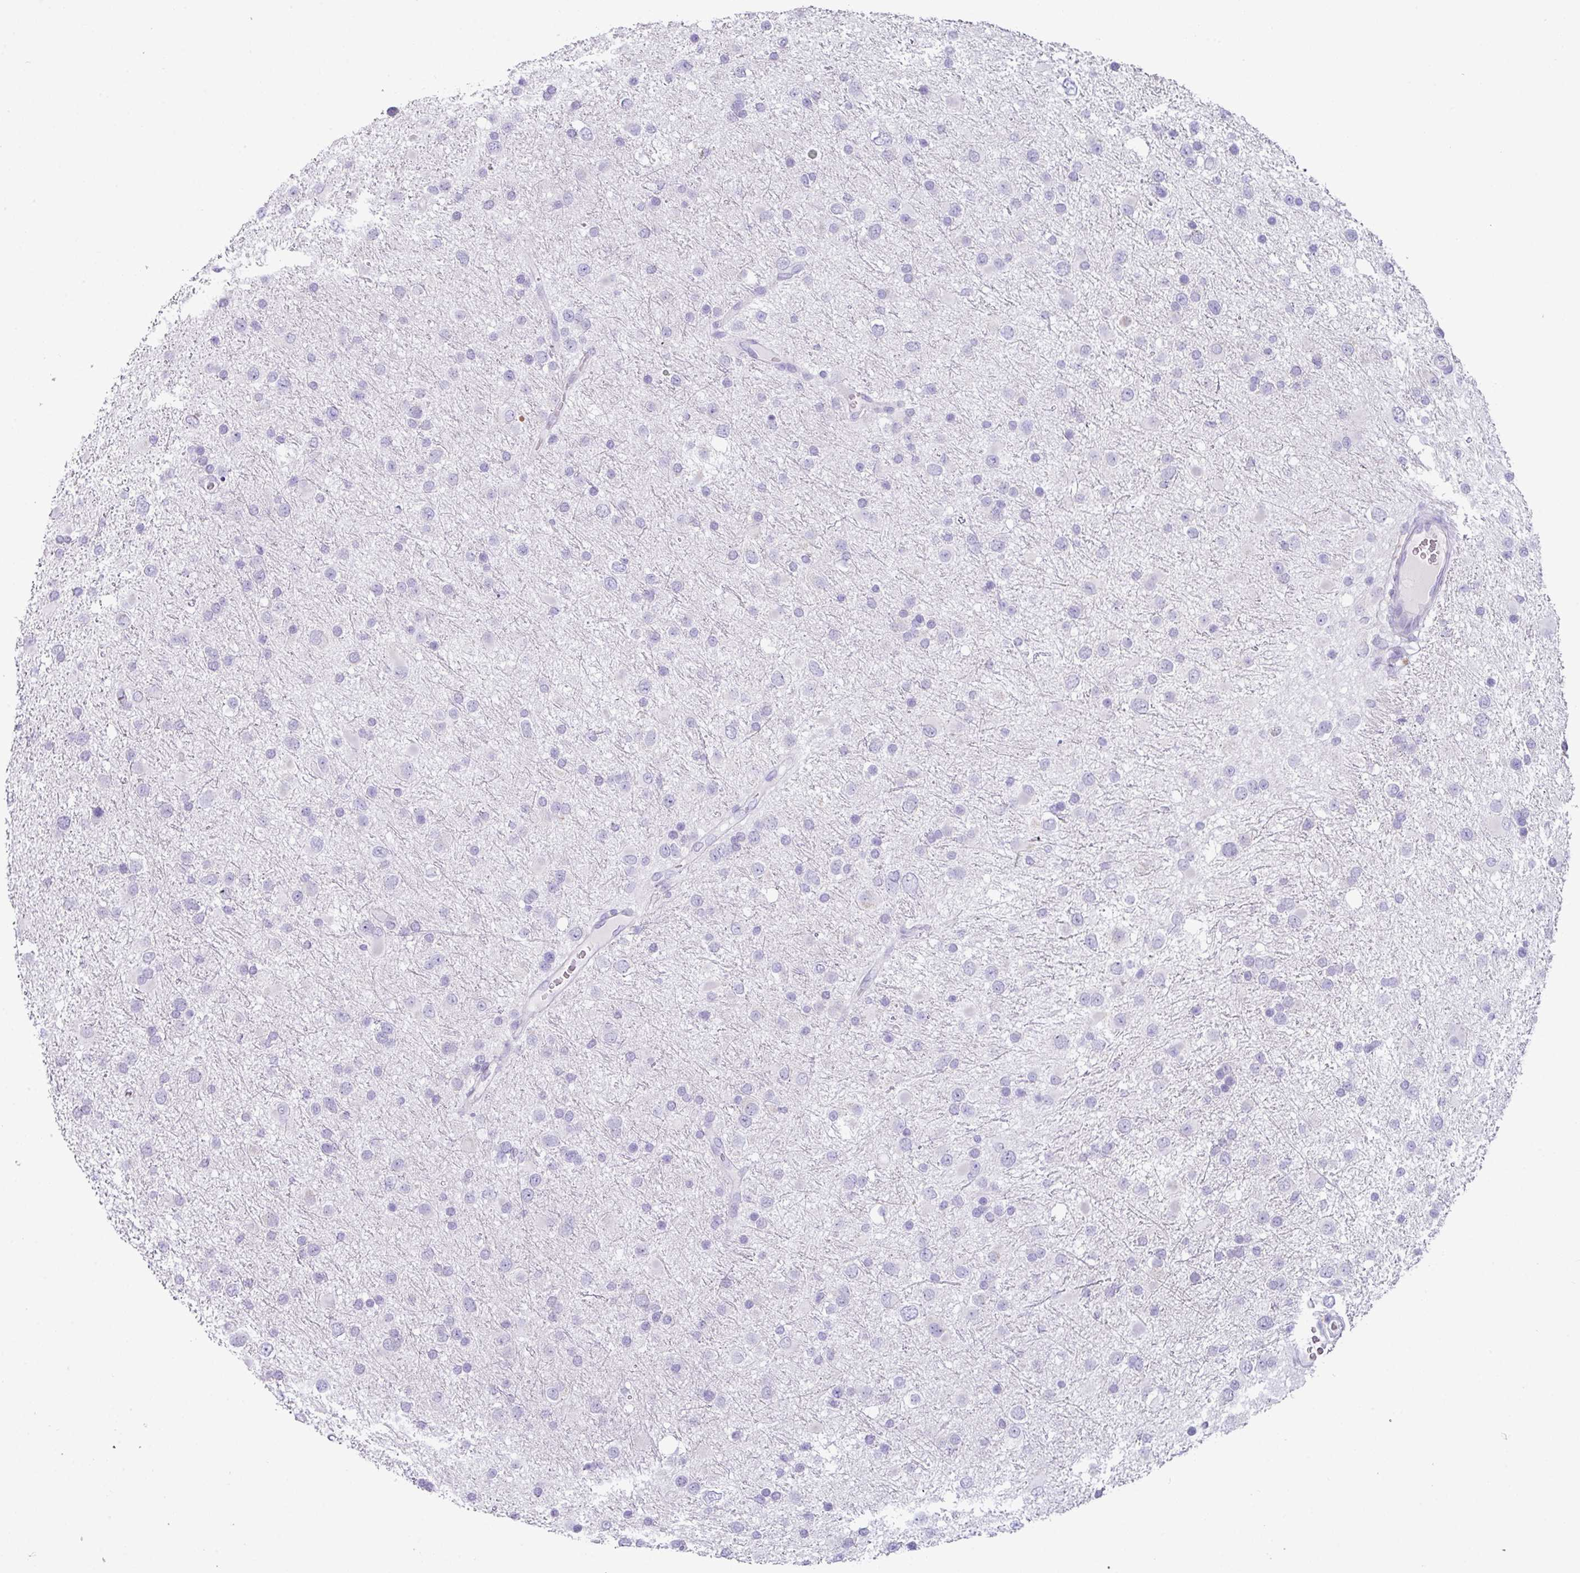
{"staining": {"intensity": "negative", "quantity": "none", "location": "none"}, "tissue": "glioma", "cell_type": "Tumor cells", "image_type": "cancer", "snomed": [{"axis": "morphology", "description": "Glioma, malignant, Low grade"}, {"axis": "topography", "description": "Brain"}], "caption": "Tumor cells show no significant protein positivity in malignant glioma (low-grade).", "gene": "NCCRP1", "patient": {"sex": "female", "age": 32}}